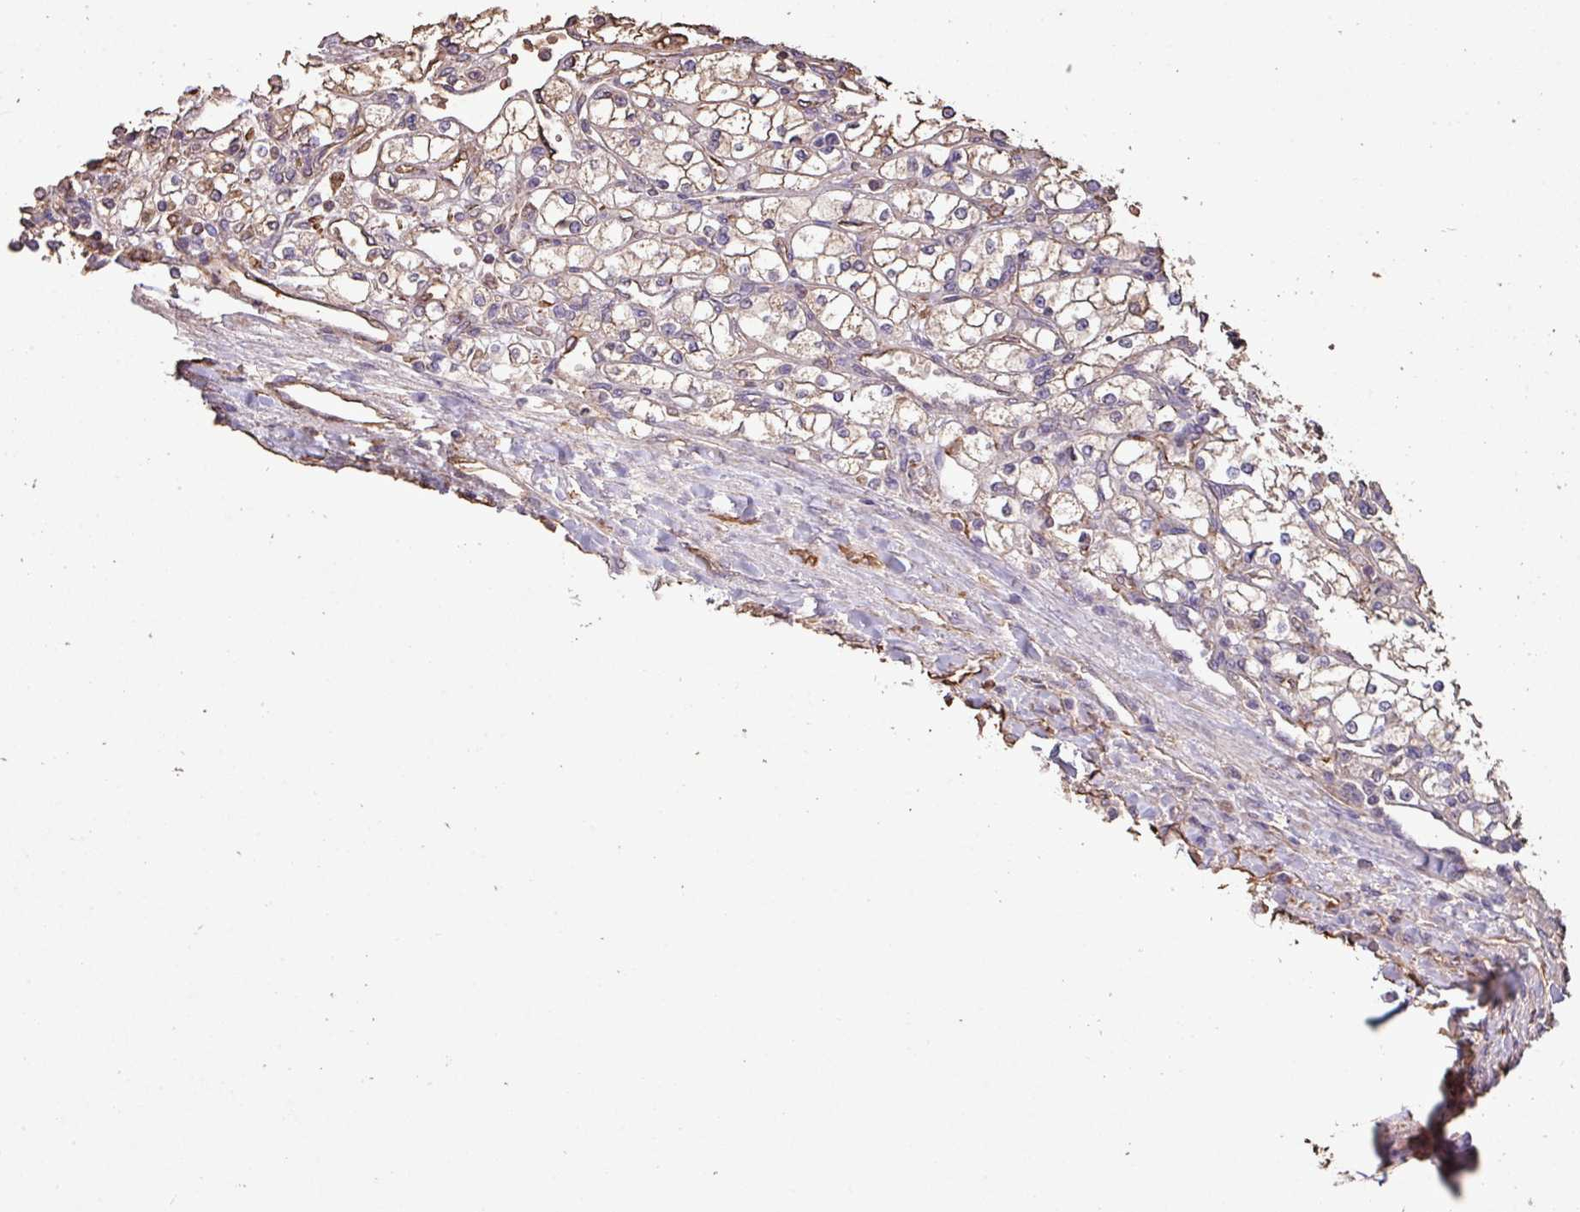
{"staining": {"intensity": "moderate", "quantity": ">75%", "location": "cytoplasmic/membranous"}, "tissue": "renal cancer", "cell_type": "Tumor cells", "image_type": "cancer", "snomed": [{"axis": "morphology", "description": "Adenocarcinoma, NOS"}, {"axis": "topography", "description": "Kidney"}], "caption": "Immunohistochemical staining of renal adenocarcinoma demonstrates medium levels of moderate cytoplasmic/membranous protein staining in about >75% of tumor cells.", "gene": "CAMK2B", "patient": {"sex": "male", "age": 80}}